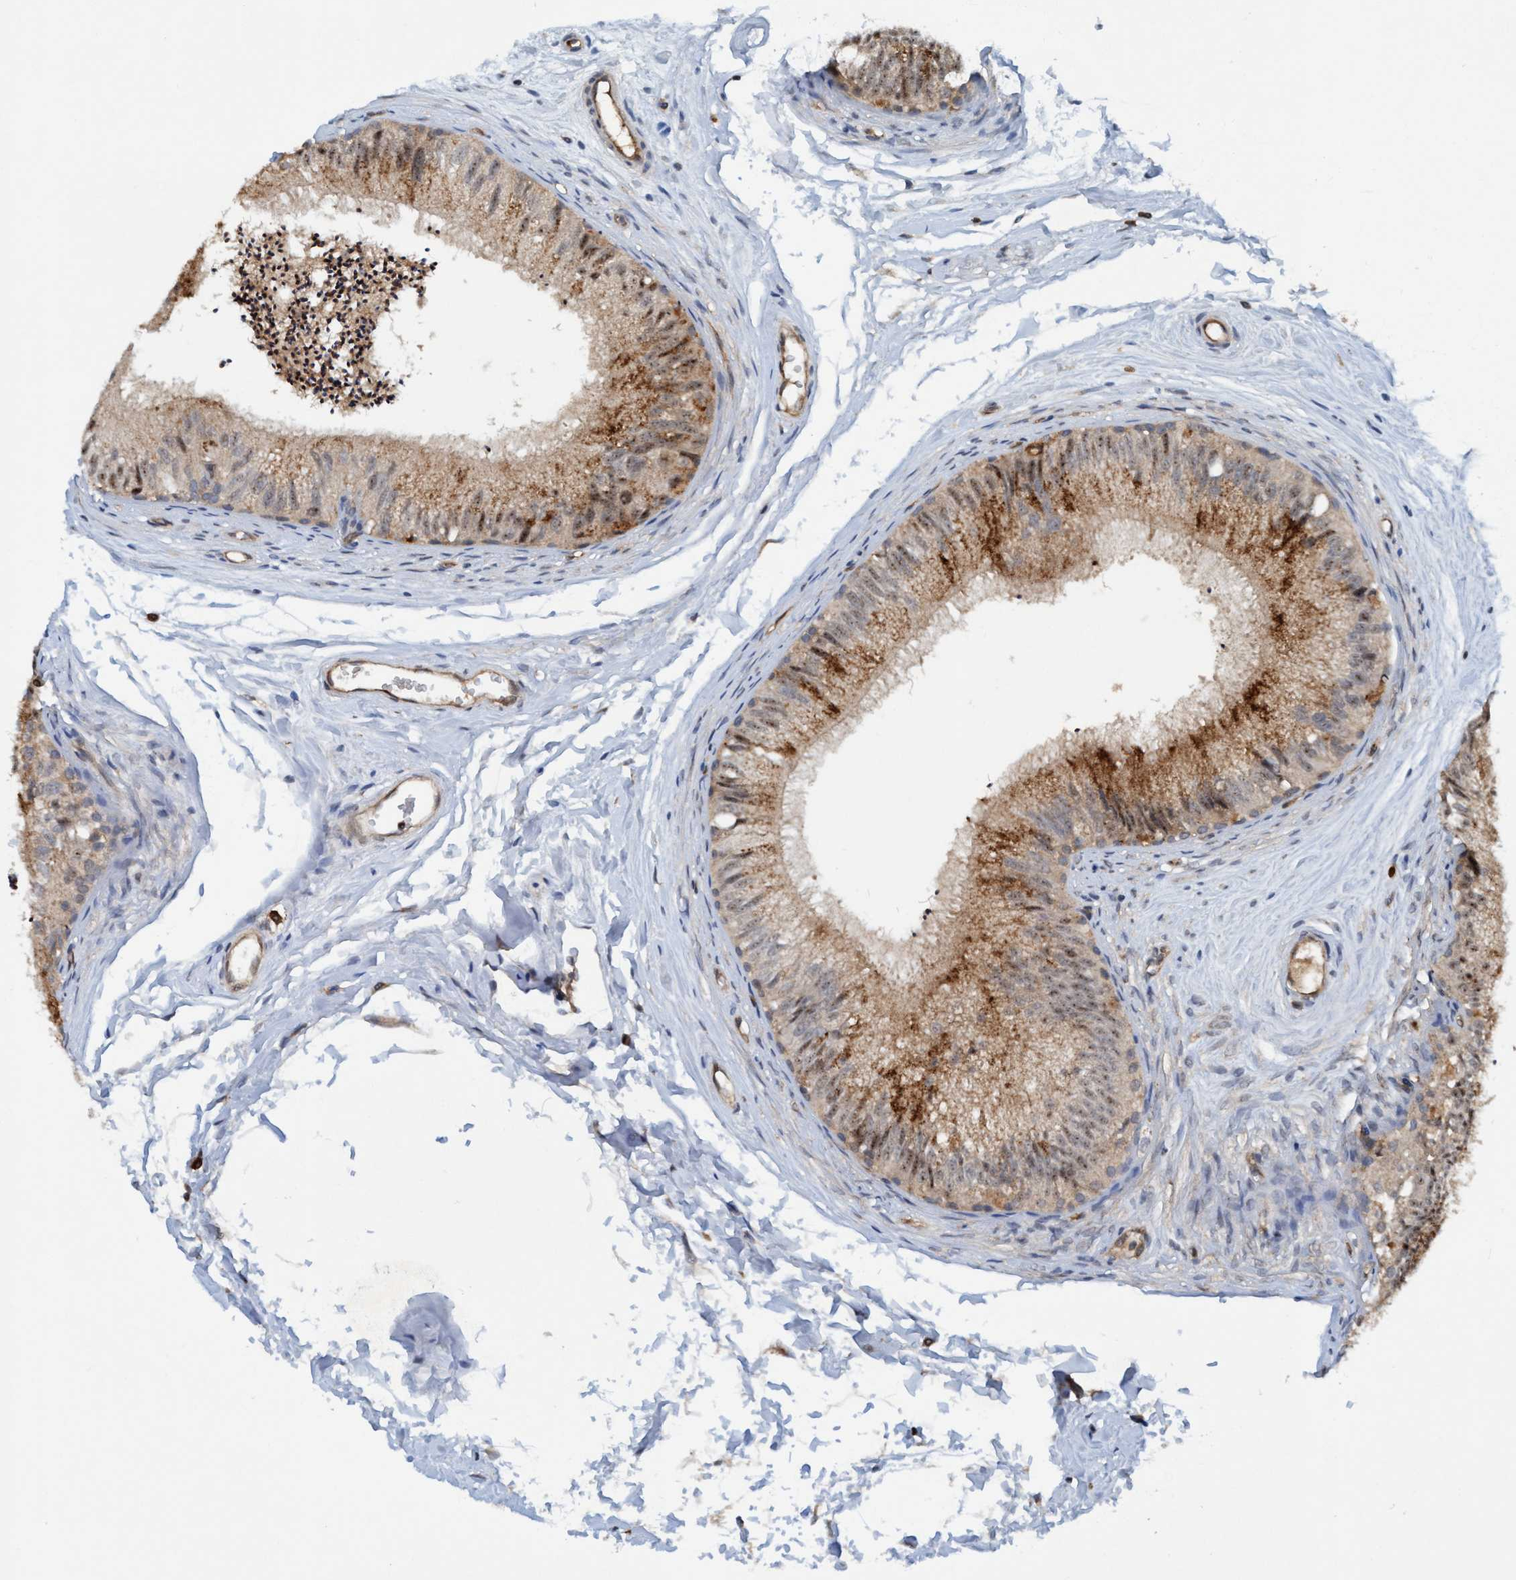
{"staining": {"intensity": "moderate", "quantity": ">75%", "location": "cytoplasmic/membranous"}, "tissue": "epididymis", "cell_type": "Glandular cells", "image_type": "normal", "snomed": [{"axis": "morphology", "description": "Normal tissue, NOS"}, {"axis": "topography", "description": "Epididymis"}], "caption": "Epididymis was stained to show a protein in brown. There is medium levels of moderate cytoplasmic/membranous positivity in approximately >75% of glandular cells.", "gene": "TRIM65", "patient": {"sex": "male", "age": 56}}